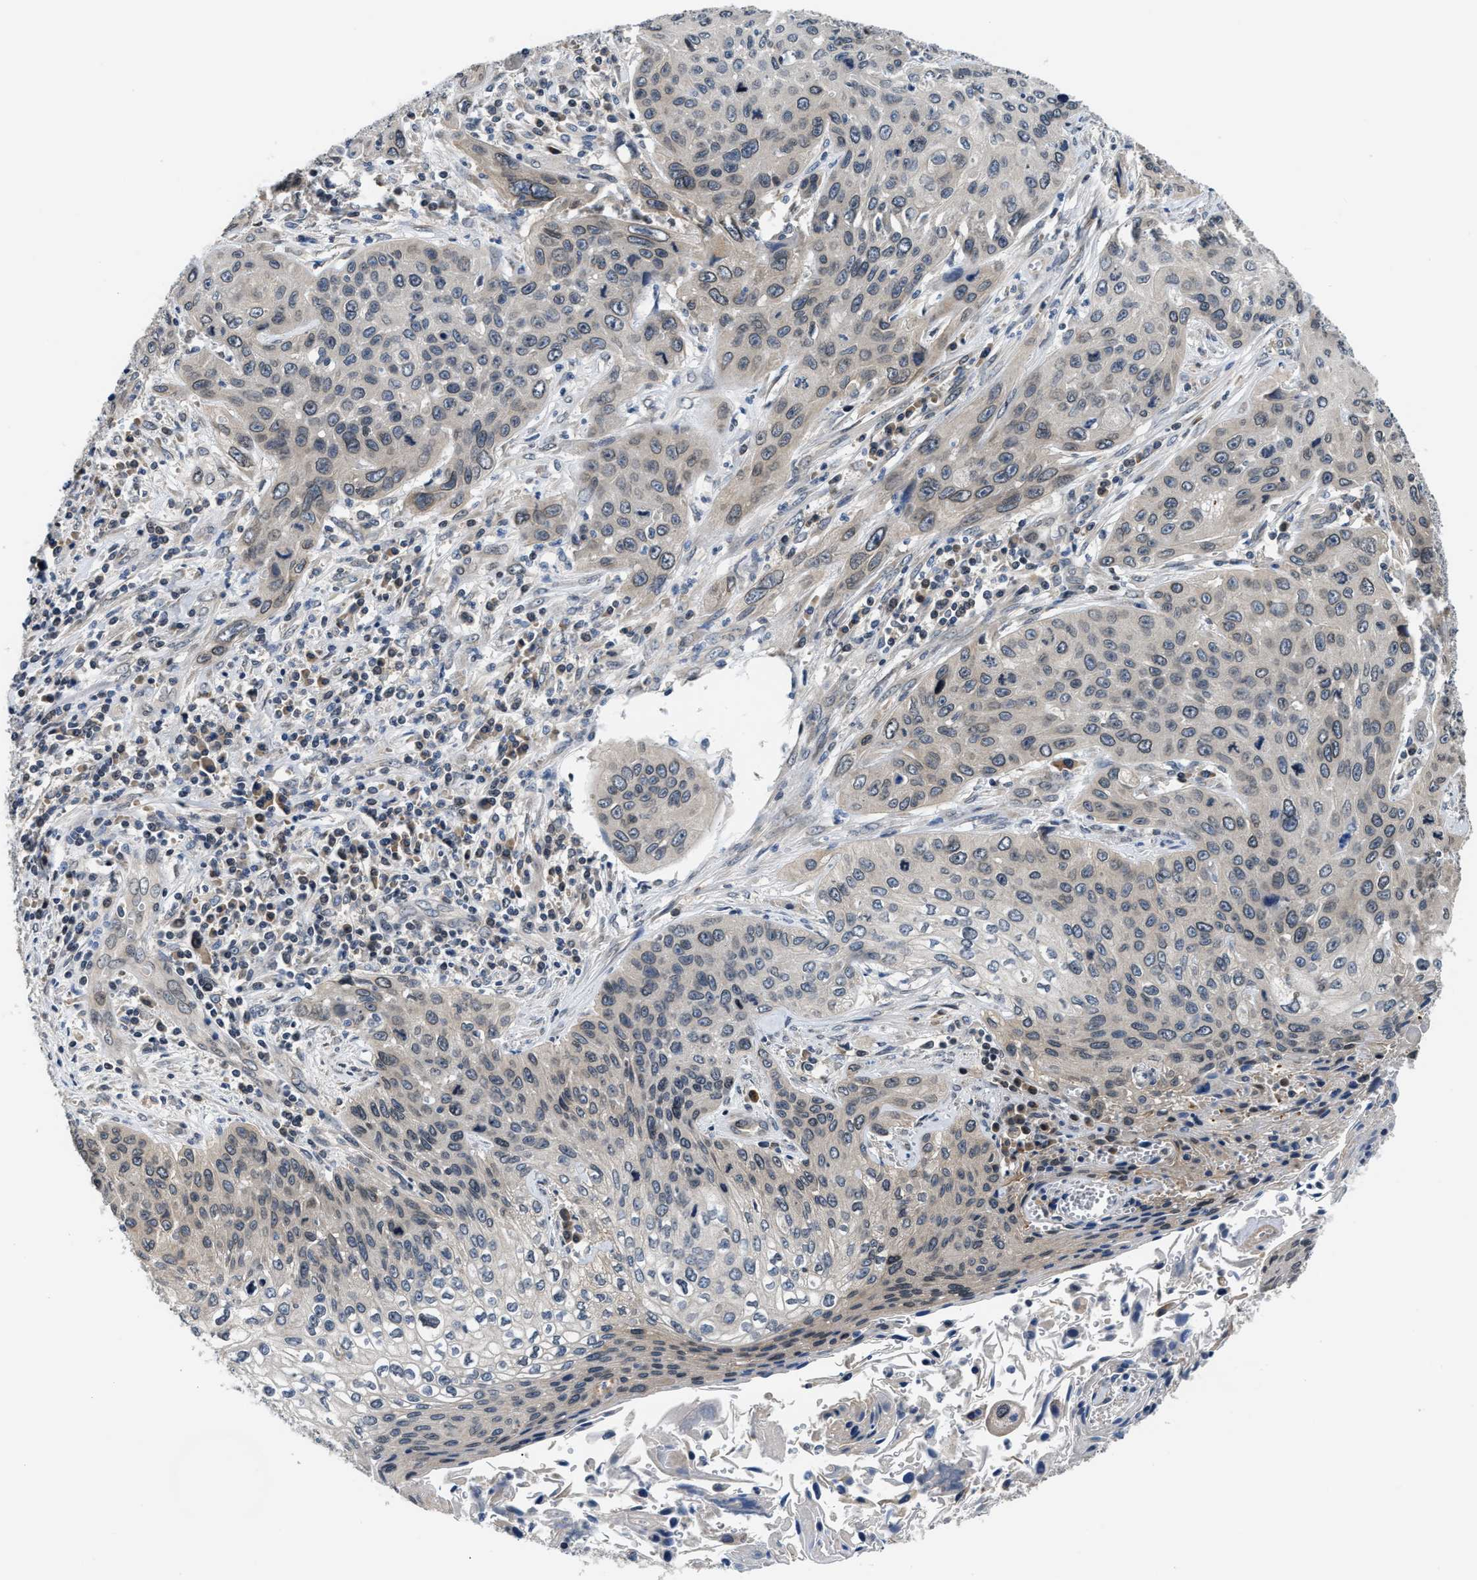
{"staining": {"intensity": "weak", "quantity": "<25%", "location": "cytoplasmic/membranous"}, "tissue": "cervical cancer", "cell_type": "Tumor cells", "image_type": "cancer", "snomed": [{"axis": "morphology", "description": "Squamous cell carcinoma, NOS"}, {"axis": "topography", "description": "Cervix"}], "caption": "There is no significant staining in tumor cells of cervical cancer.", "gene": "RAB29", "patient": {"sex": "female", "age": 32}}